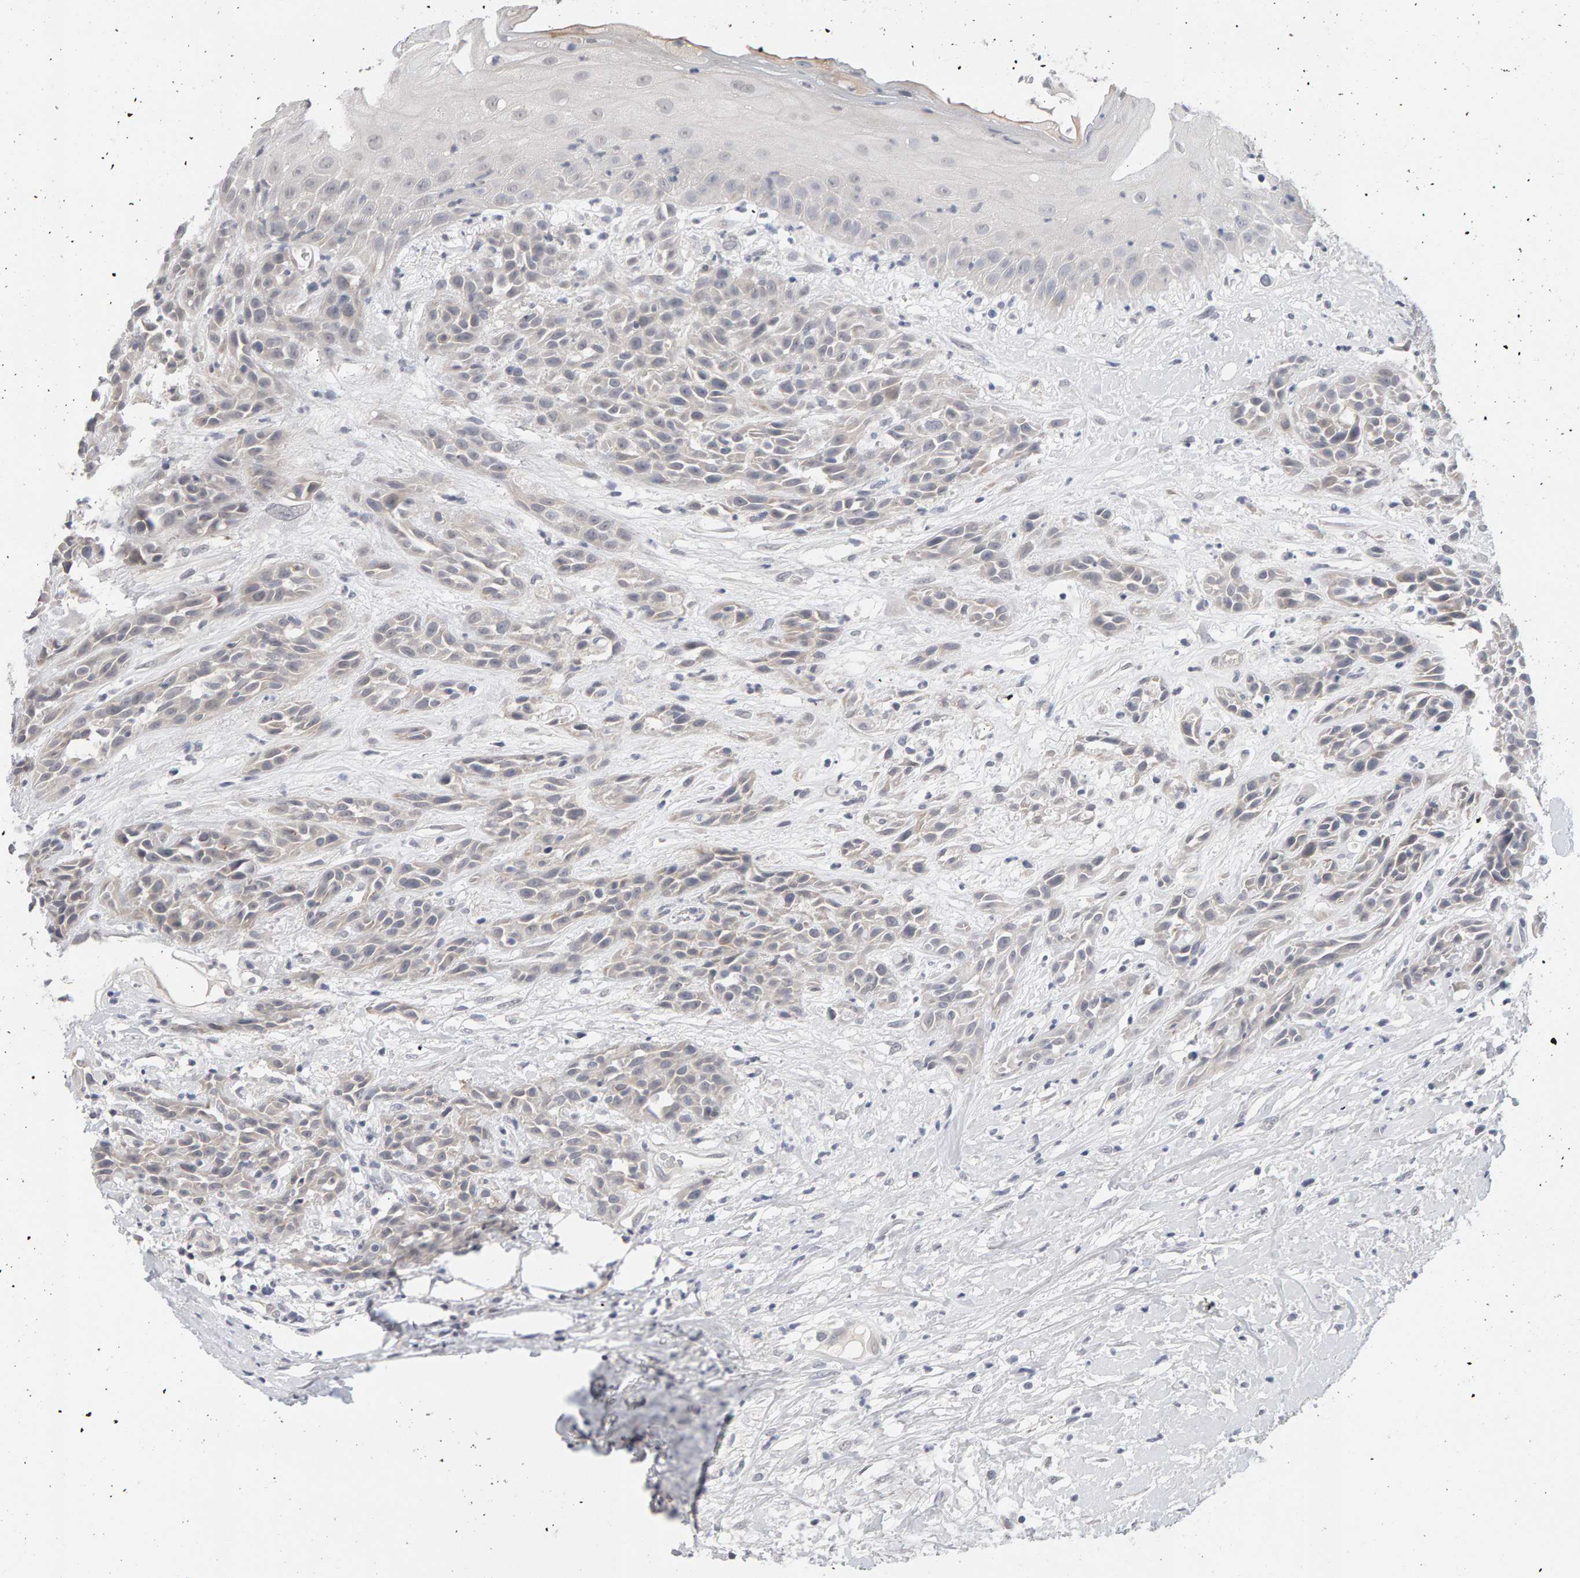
{"staining": {"intensity": "negative", "quantity": "none", "location": "none"}, "tissue": "head and neck cancer", "cell_type": "Tumor cells", "image_type": "cancer", "snomed": [{"axis": "morphology", "description": "Normal tissue, NOS"}, {"axis": "morphology", "description": "Squamous cell carcinoma, NOS"}, {"axis": "topography", "description": "Cartilage tissue"}, {"axis": "topography", "description": "Head-Neck"}], "caption": "Protein analysis of head and neck squamous cell carcinoma demonstrates no significant expression in tumor cells.", "gene": "HNF4A", "patient": {"sex": "male", "age": 62}}